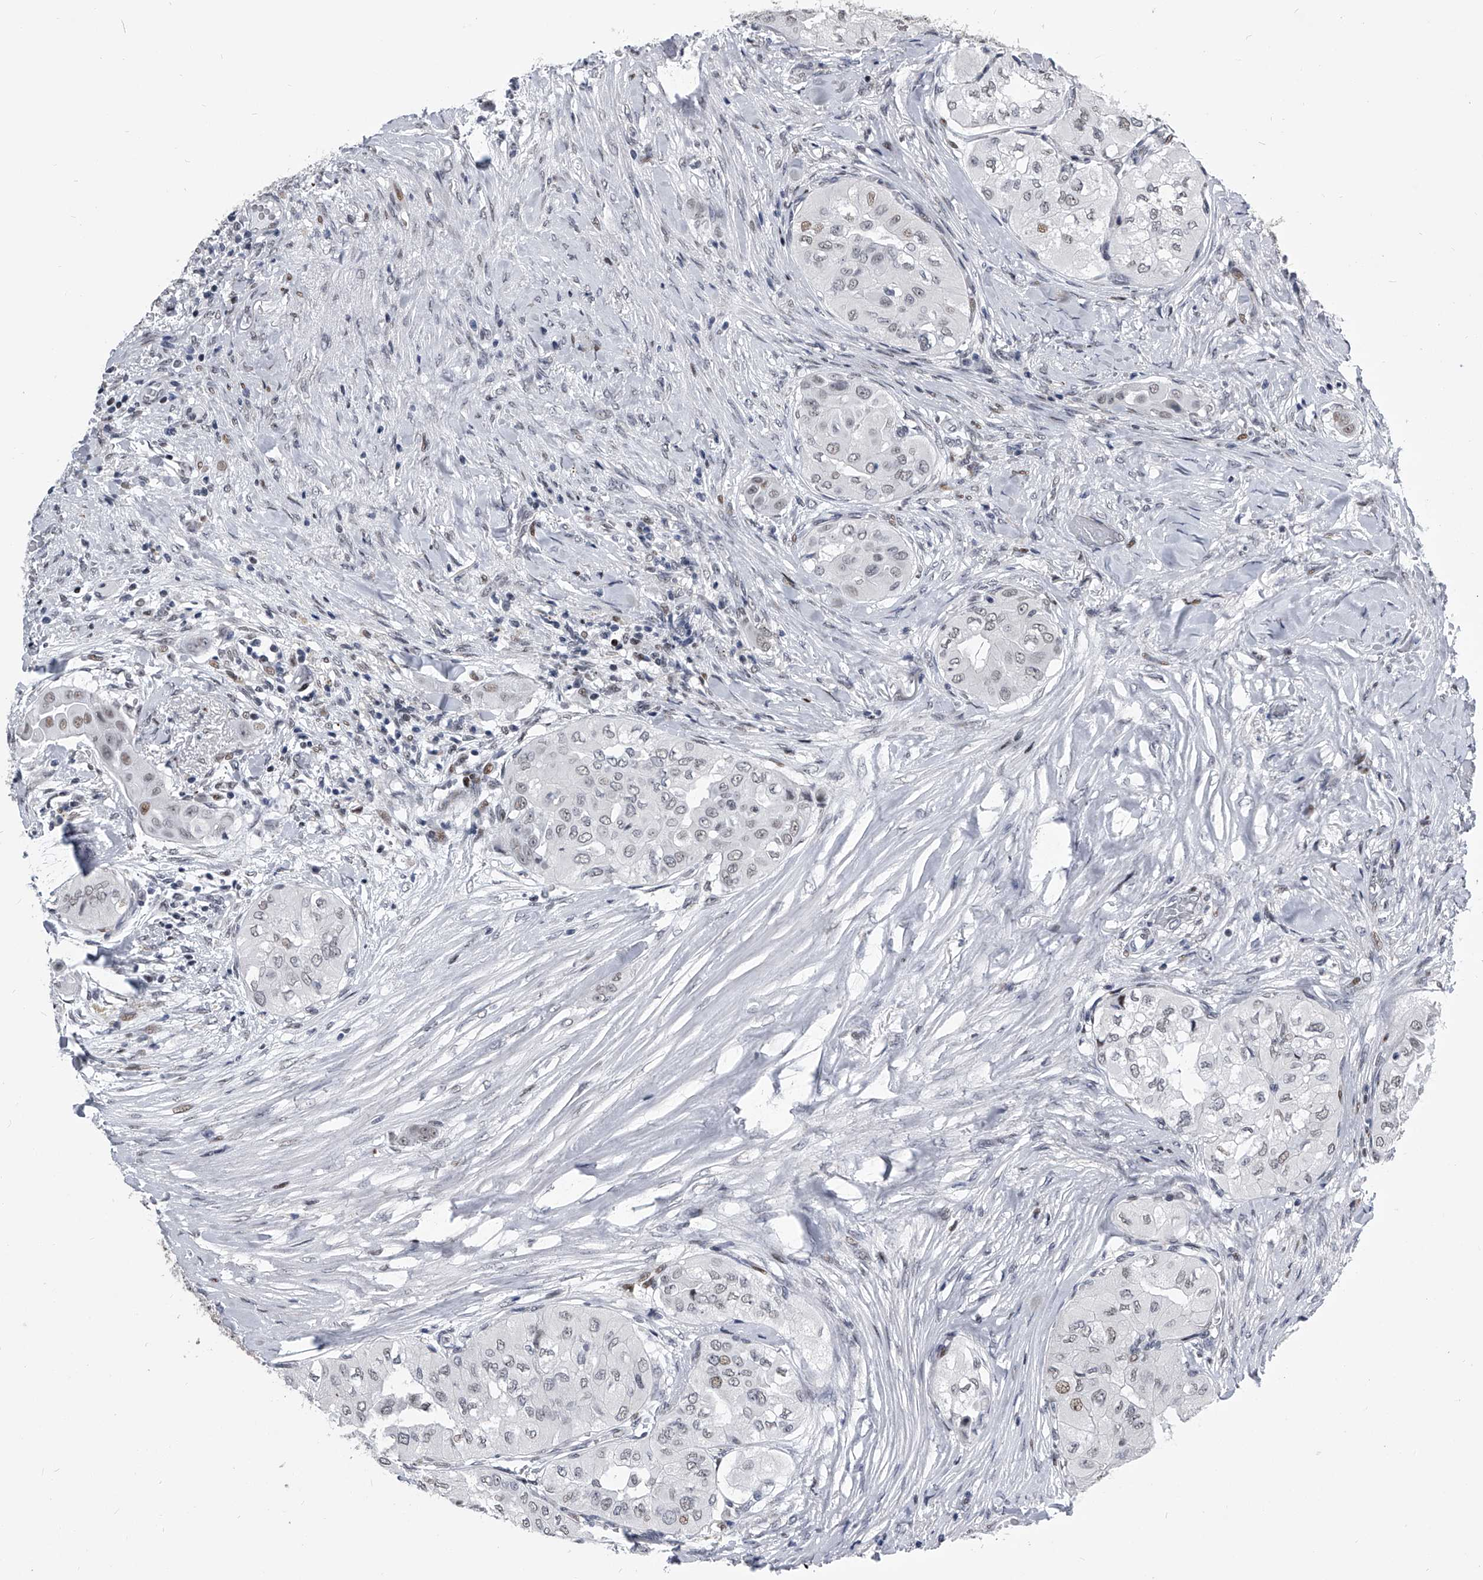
{"staining": {"intensity": "weak", "quantity": "<25%", "location": "nuclear"}, "tissue": "thyroid cancer", "cell_type": "Tumor cells", "image_type": "cancer", "snomed": [{"axis": "morphology", "description": "Papillary adenocarcinoma, NOS"}, {"axis": "topography", "description": "Thyroid gland"}], "caption": "Protein analysis of thyroid papillary adenocarcinoma exhibits no significant positivity in tumor cells. (DAB (3,3'-diaminobenzidine) IHC, high magnification).", "gene": "CMTR1", "patient": {"sex": "female", "age": 59}}